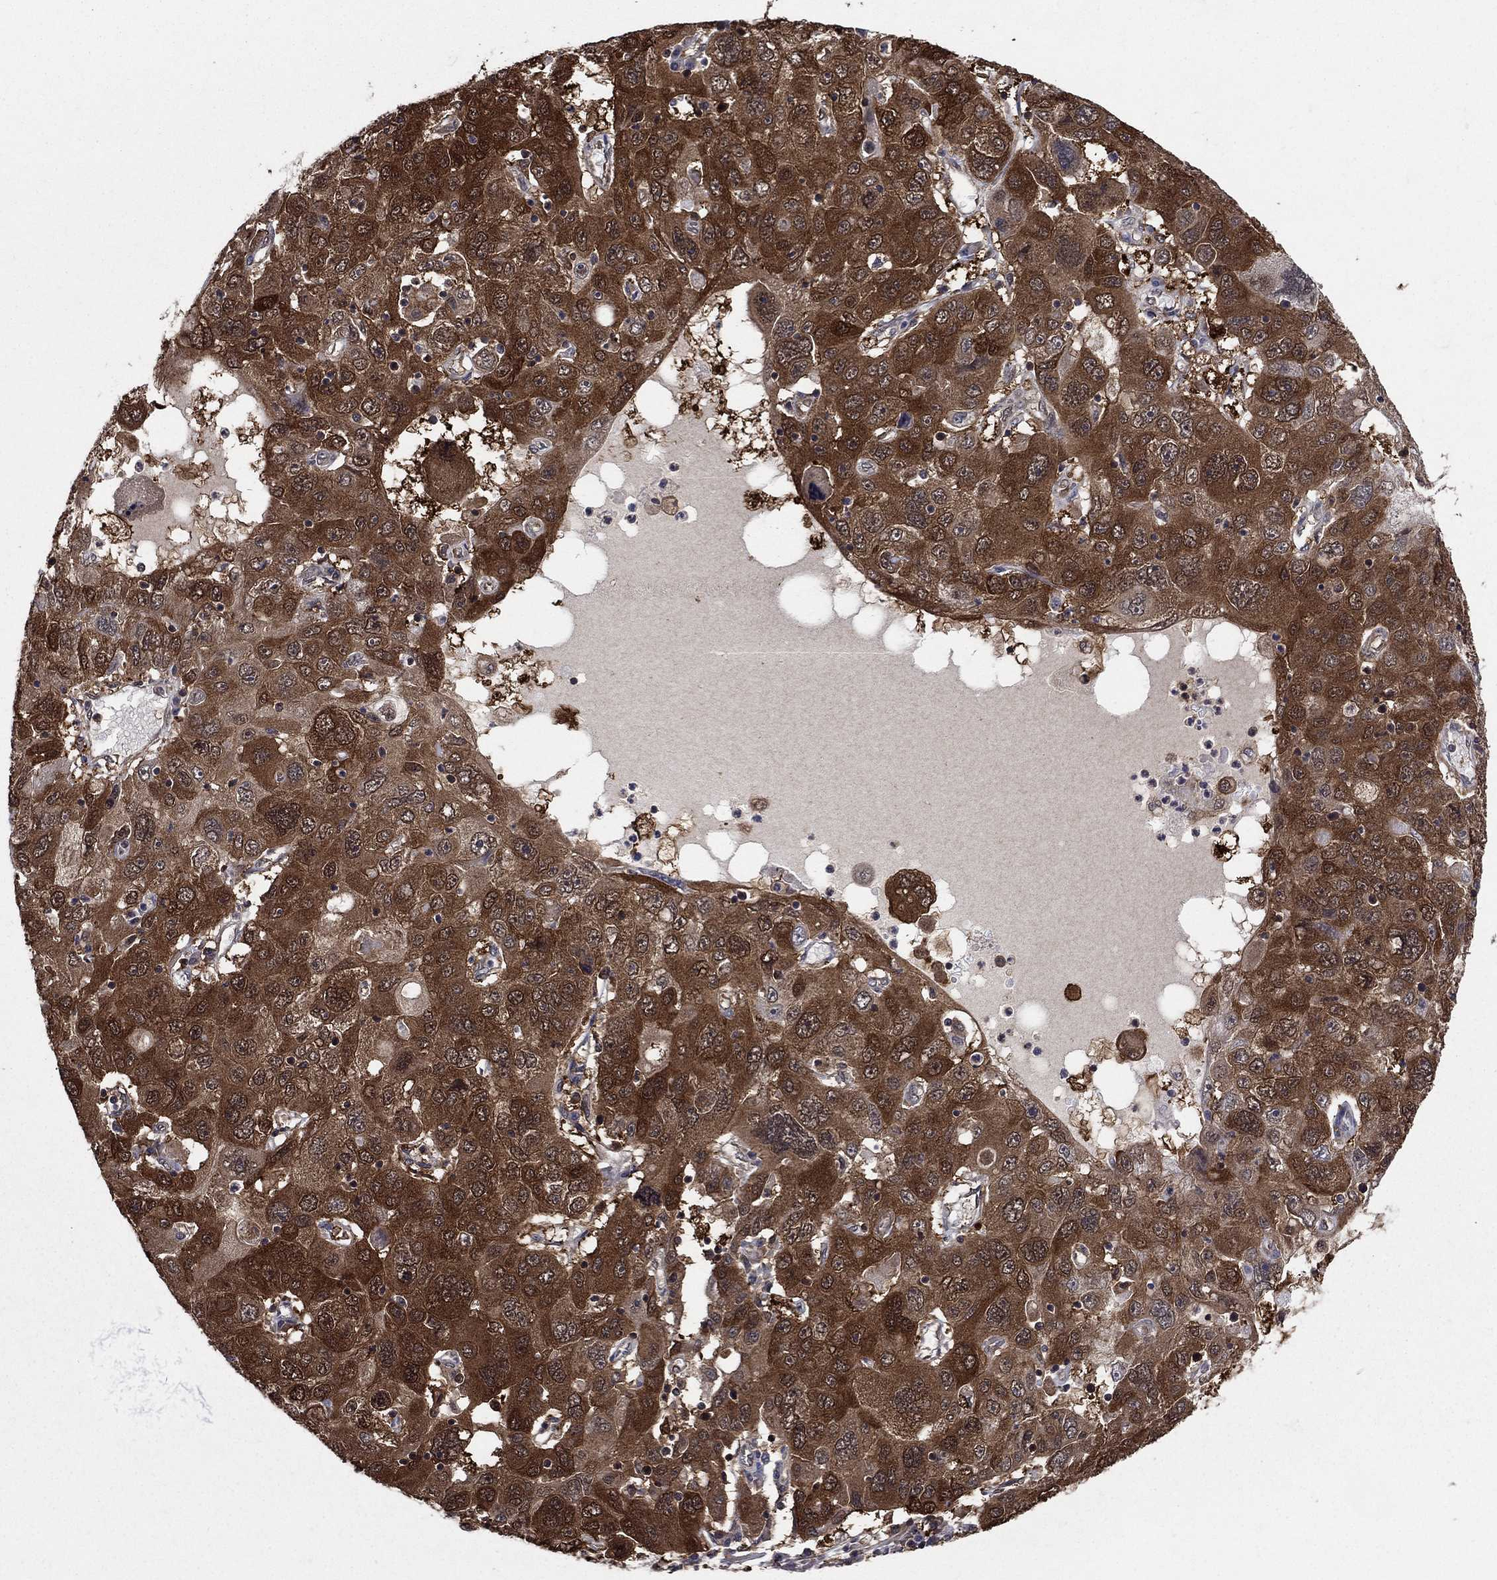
{"staining": {"intensity": "strong", "quantity": ">75%", "location": "cytoplasmic/membranous"}, "tissue": "stomach cancer", "cell_type": "Tumor cells", "image_type": "cancer", "snomed": [{"axis": "morphology", "description": "Adenocarcinoma, NOS"}, {"axis": "topography", "description": "Stomach"}], "caption": "Stomach cancer tissue reveals strong cytoplasmic/membranous positivity in approximately >75% of tumor cells", "gene": "CACYBP", "patient": {"sex": "male", "age": 56}}